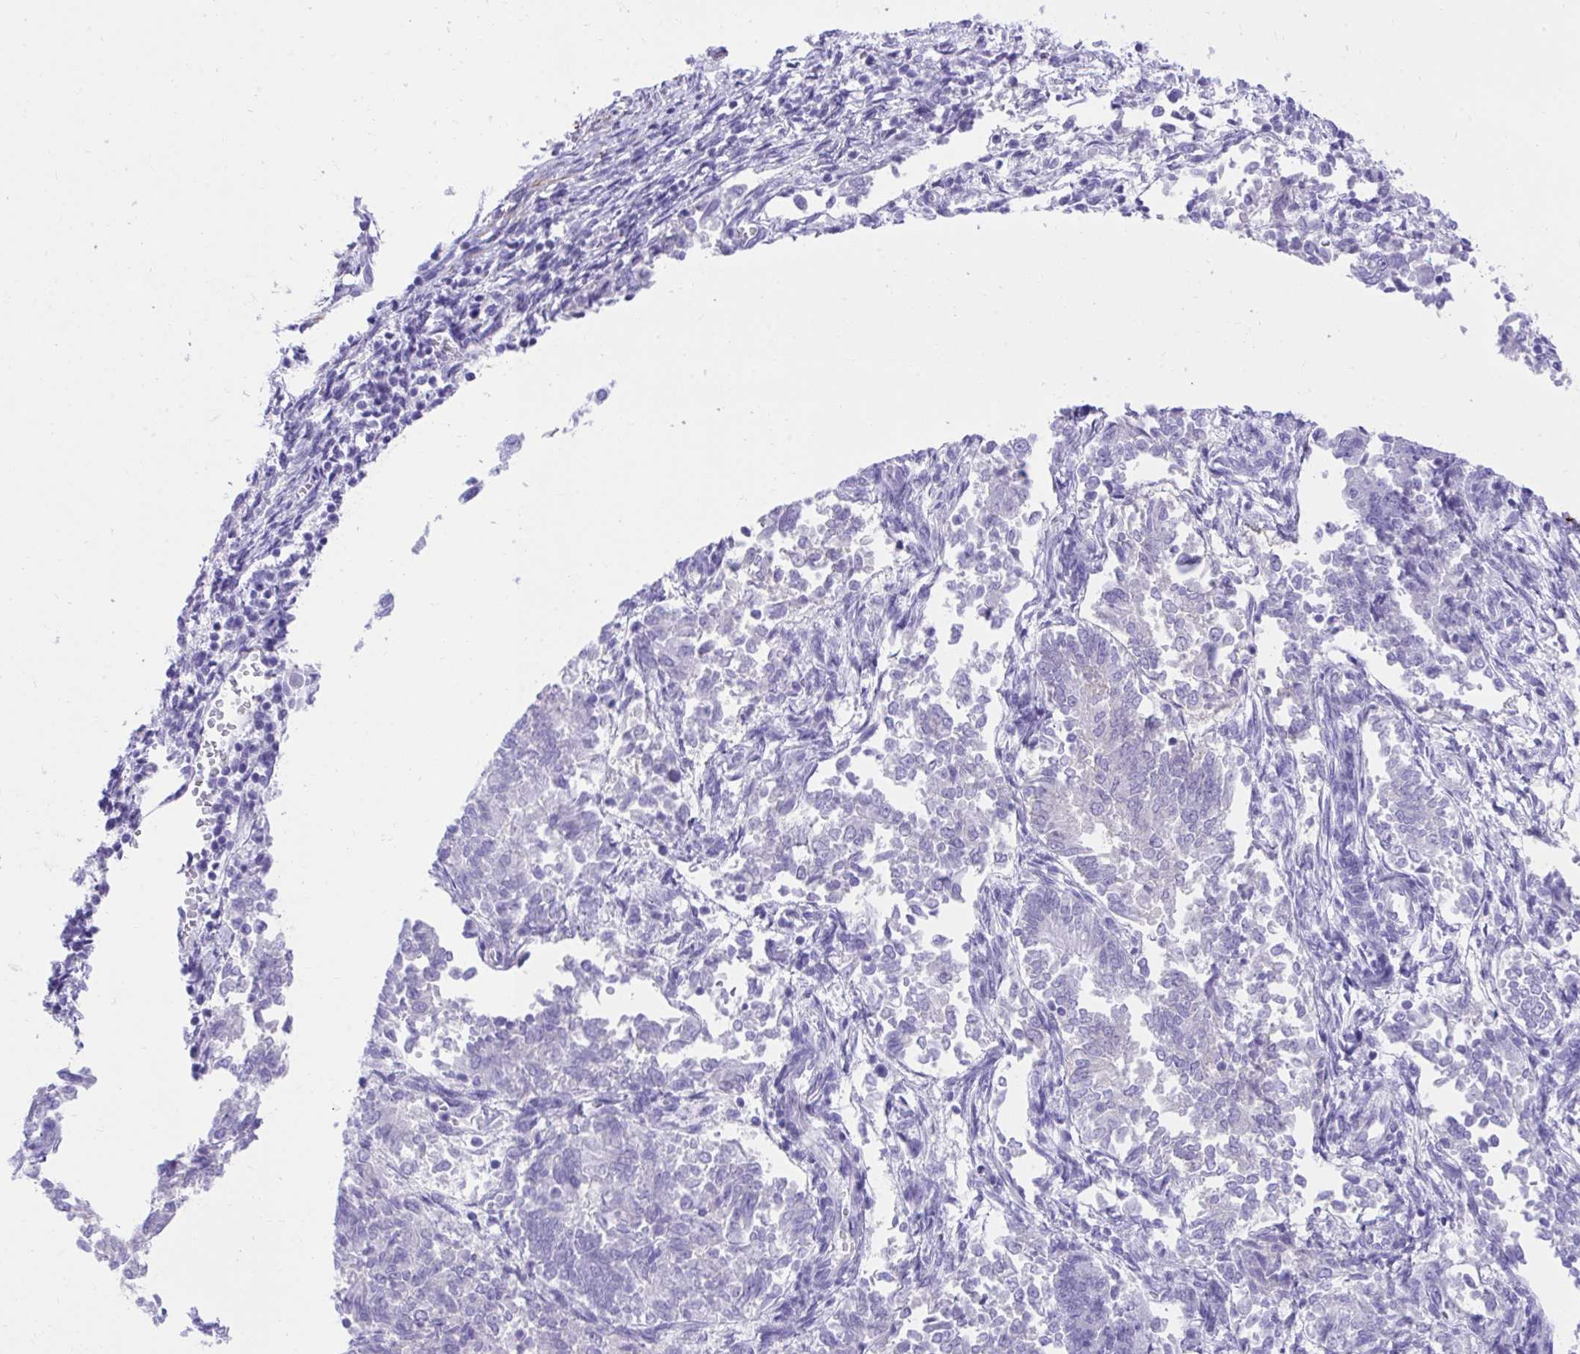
{"staining": {"intensity": "negative", "quantity": "none", "location": "none"}, "tissue": "endometrial cancer", "cell_type": "Tumor cells", "image_type": "cancer", "snomed": [{"axis": "morphology", "description": "Adenocarcinoma, NOS"}, {"axis": "topography", "description": "Endometrium"}], "caption": "An image of endometrial cancer (adenocarcinoma) stained for a protein reveals no brown staining in tumor cells.", "gene": "KCNN4", "patient": {"sex": "female", "age": 65}}